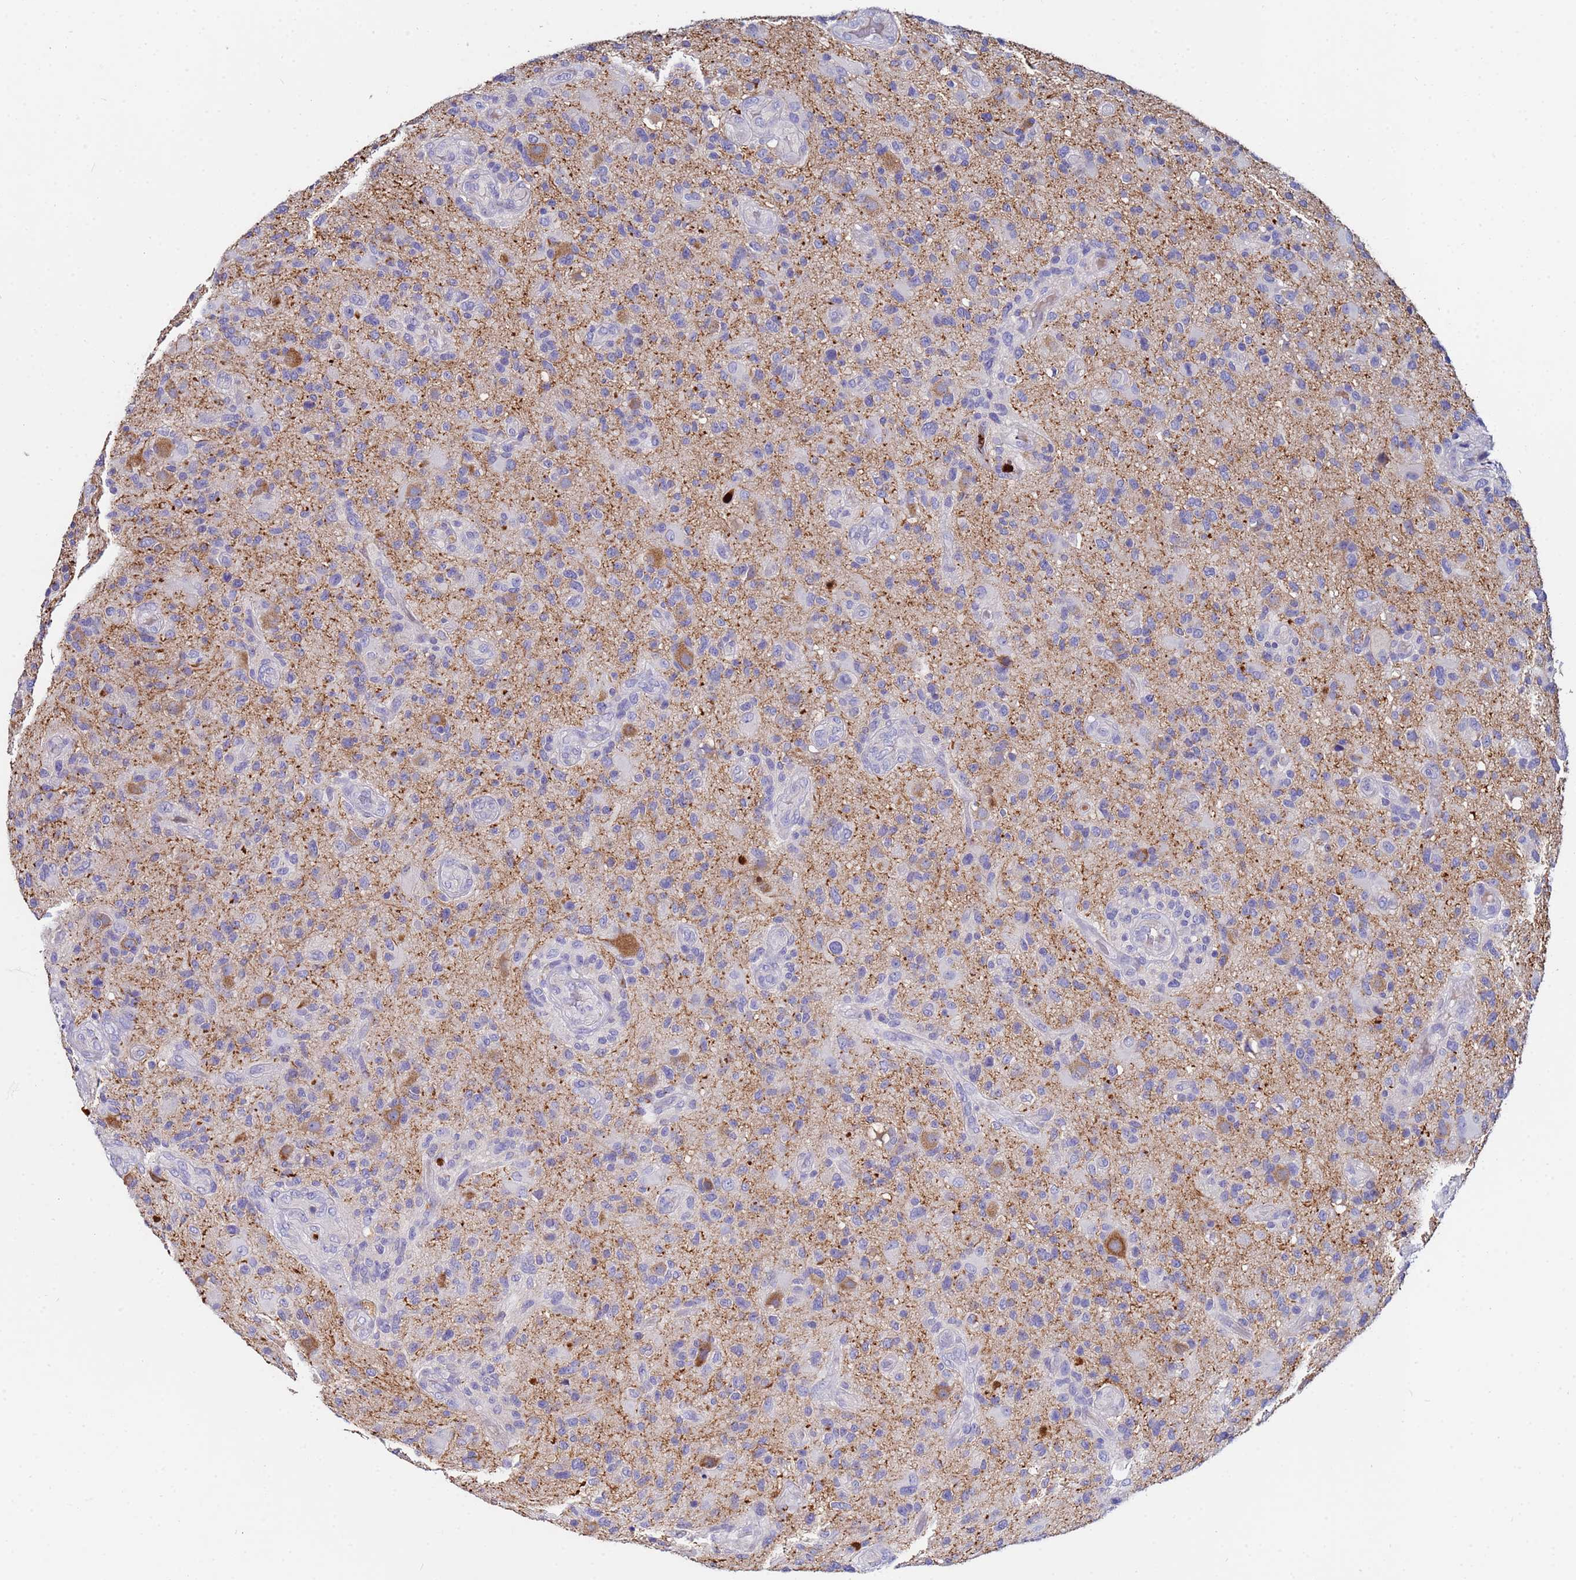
{"staining": {"intensity": "negative", "quantity": "none", "location": "none"}, "tissue": "glioma", "cell_type": "Tumor cells", "image_type": "cancer", "snomed": [{"axis": "morphology", "description": "Glioma, malignant, High grade"}, {"axis": "topography", "description": "Brain"}], "caption": "IHC histopathology image of glioma stained for a protein (brown), which displays no expression in tumor cells.", "gene": "TUBAL3", "patient": {"sex": "male", "age": 47}}